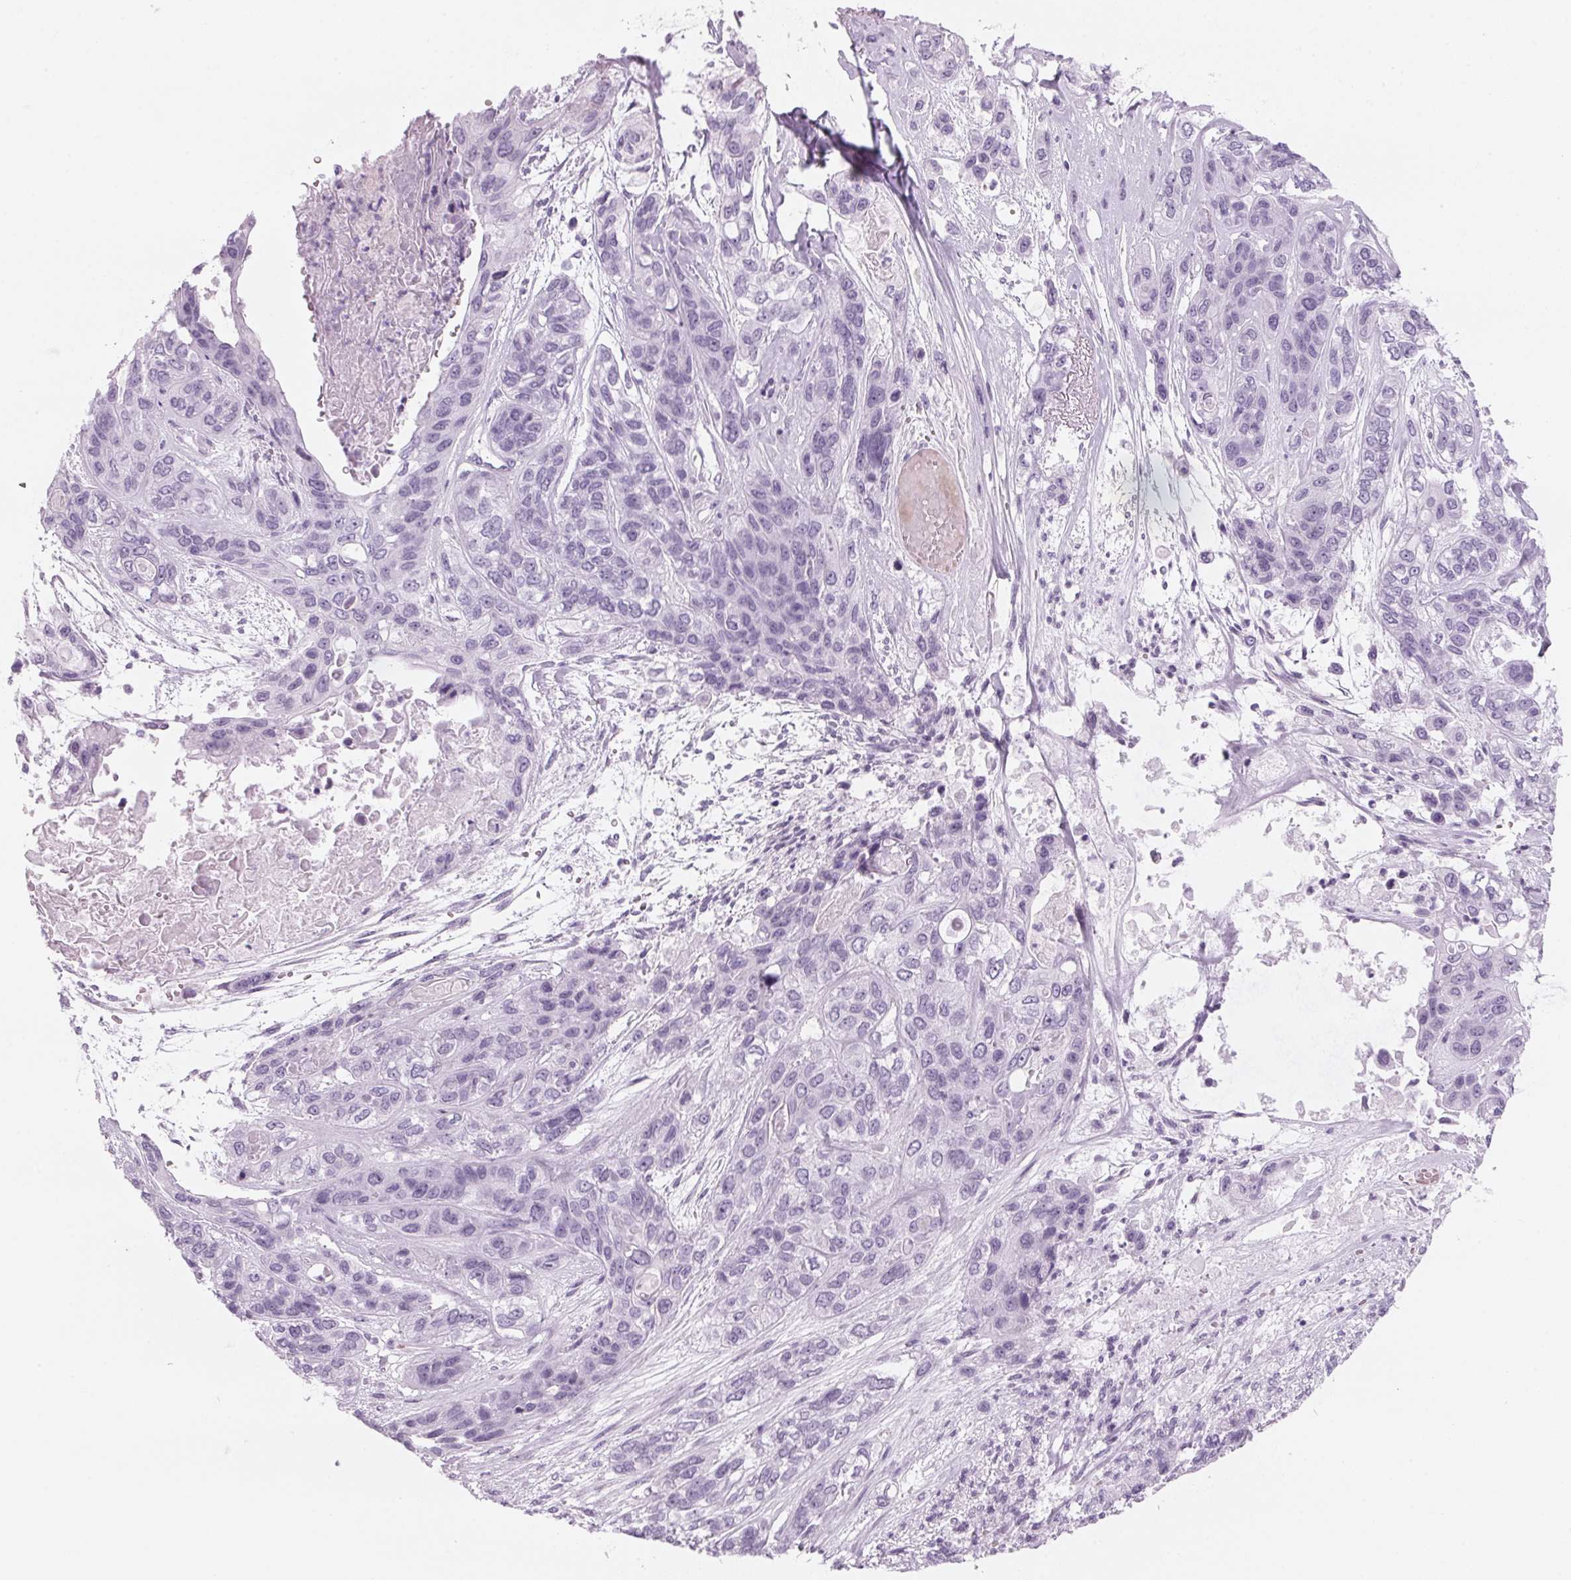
{"staining": {"intensity": "negative", "quantity": "none", "location": "none"}, "tissue": "lung cancer", "cell_type": "Tumor cells", "image_type": "cancer", "snomed": [{"axis": "morphology", "description": "Squamous cell carcinoma, NOS"}, {"axis": "topography", "description": "Lung"}], "caption": "An IHC photomicrograph of lung squamous cell carcinoma is shown. There is no staining in tumor cells of lung squamous cell carcinoma.", "gene": "DNTTIP2", "patient": {"sex": "female", "age": 70}}